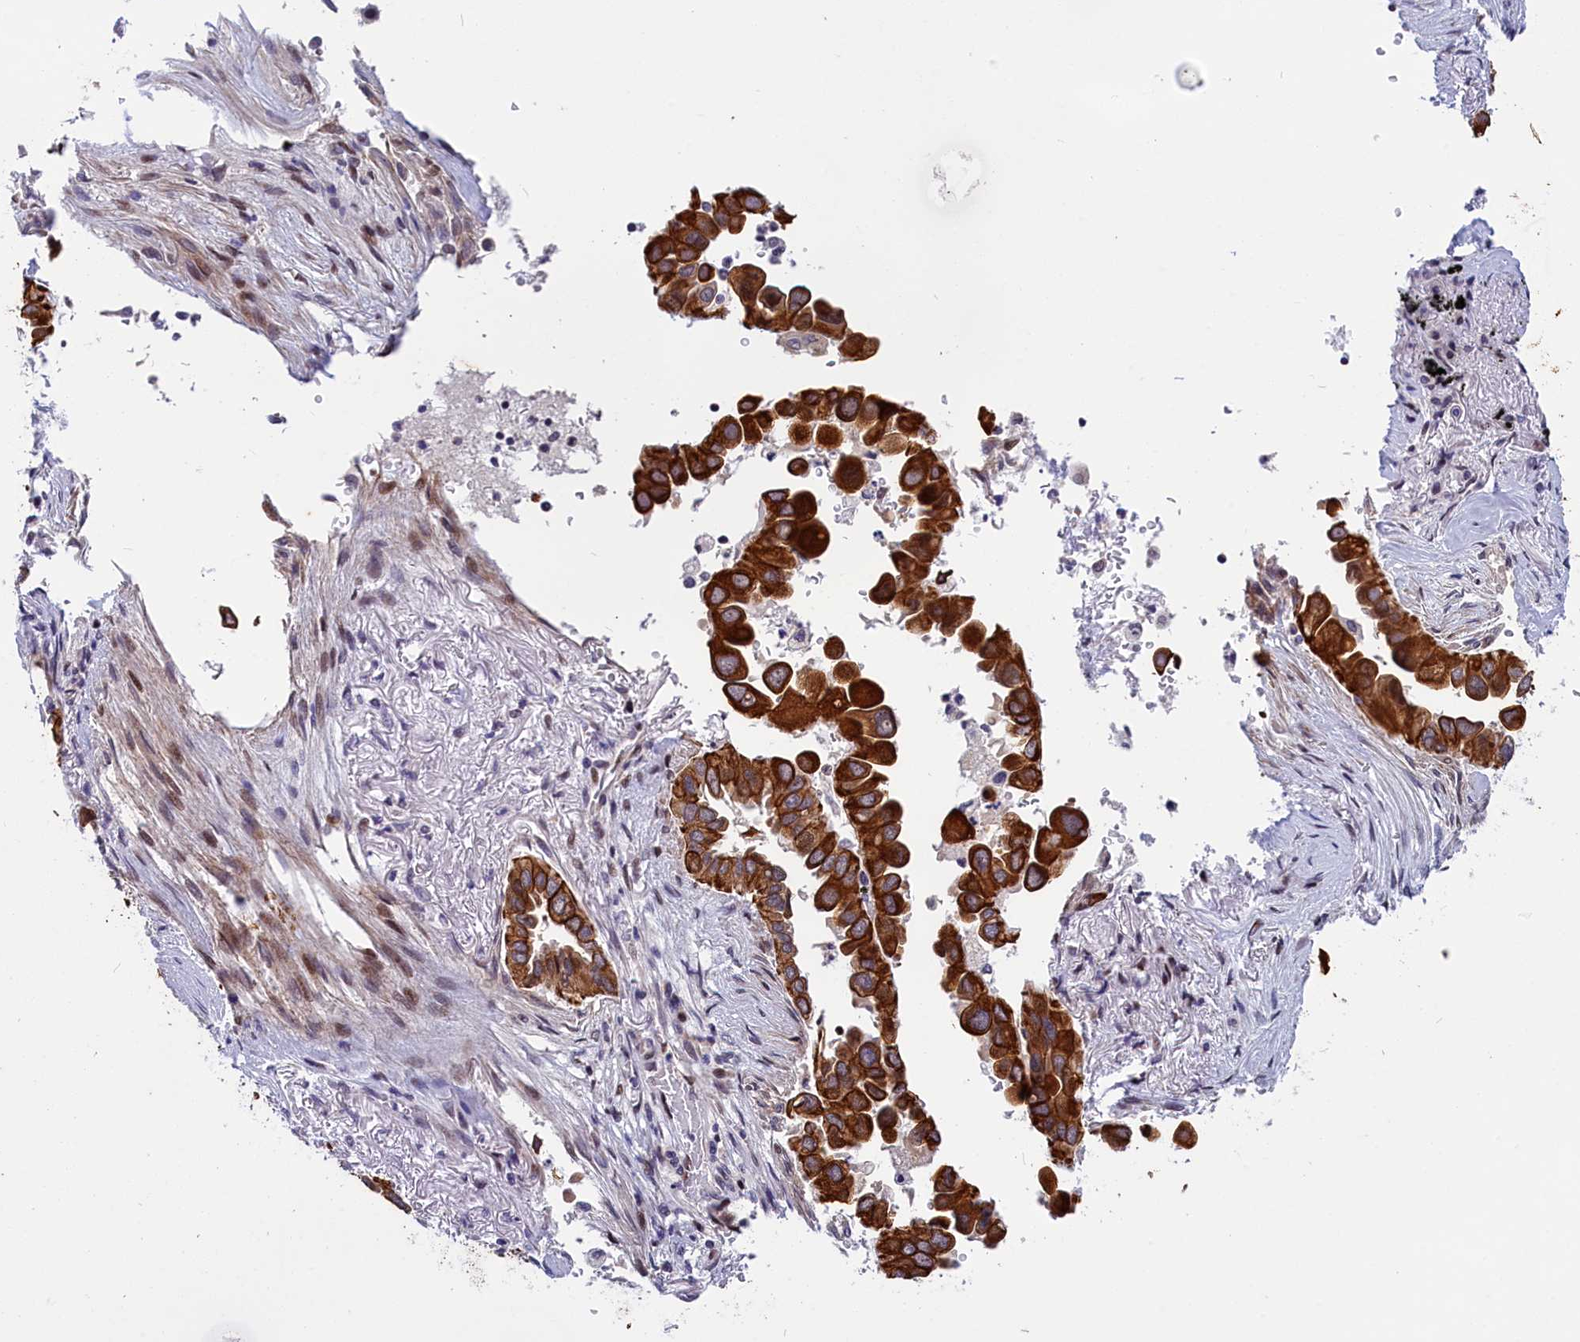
{"staining": {"intensity": "strong", "quantity": ">75%", "location": "cytoplasmic/membranous"}, "tissue": "lung cancer", "cell_type": "Tumor cells", "image_type": "cancer", "snomed": [{"axis": "morphology", "description": "Adenocarcinoma, NOS"}, {"axis": "topography", "description": "Lung"}], "caption": "About >75% of tumor cells in human lung adenocarcinoma display strong cytoplasmic/membranous protein positivity as visualized by brown immunohistochemical staining.", "gene": "ANKRD34B", "patient": {"sex": "female", "age": 76}}